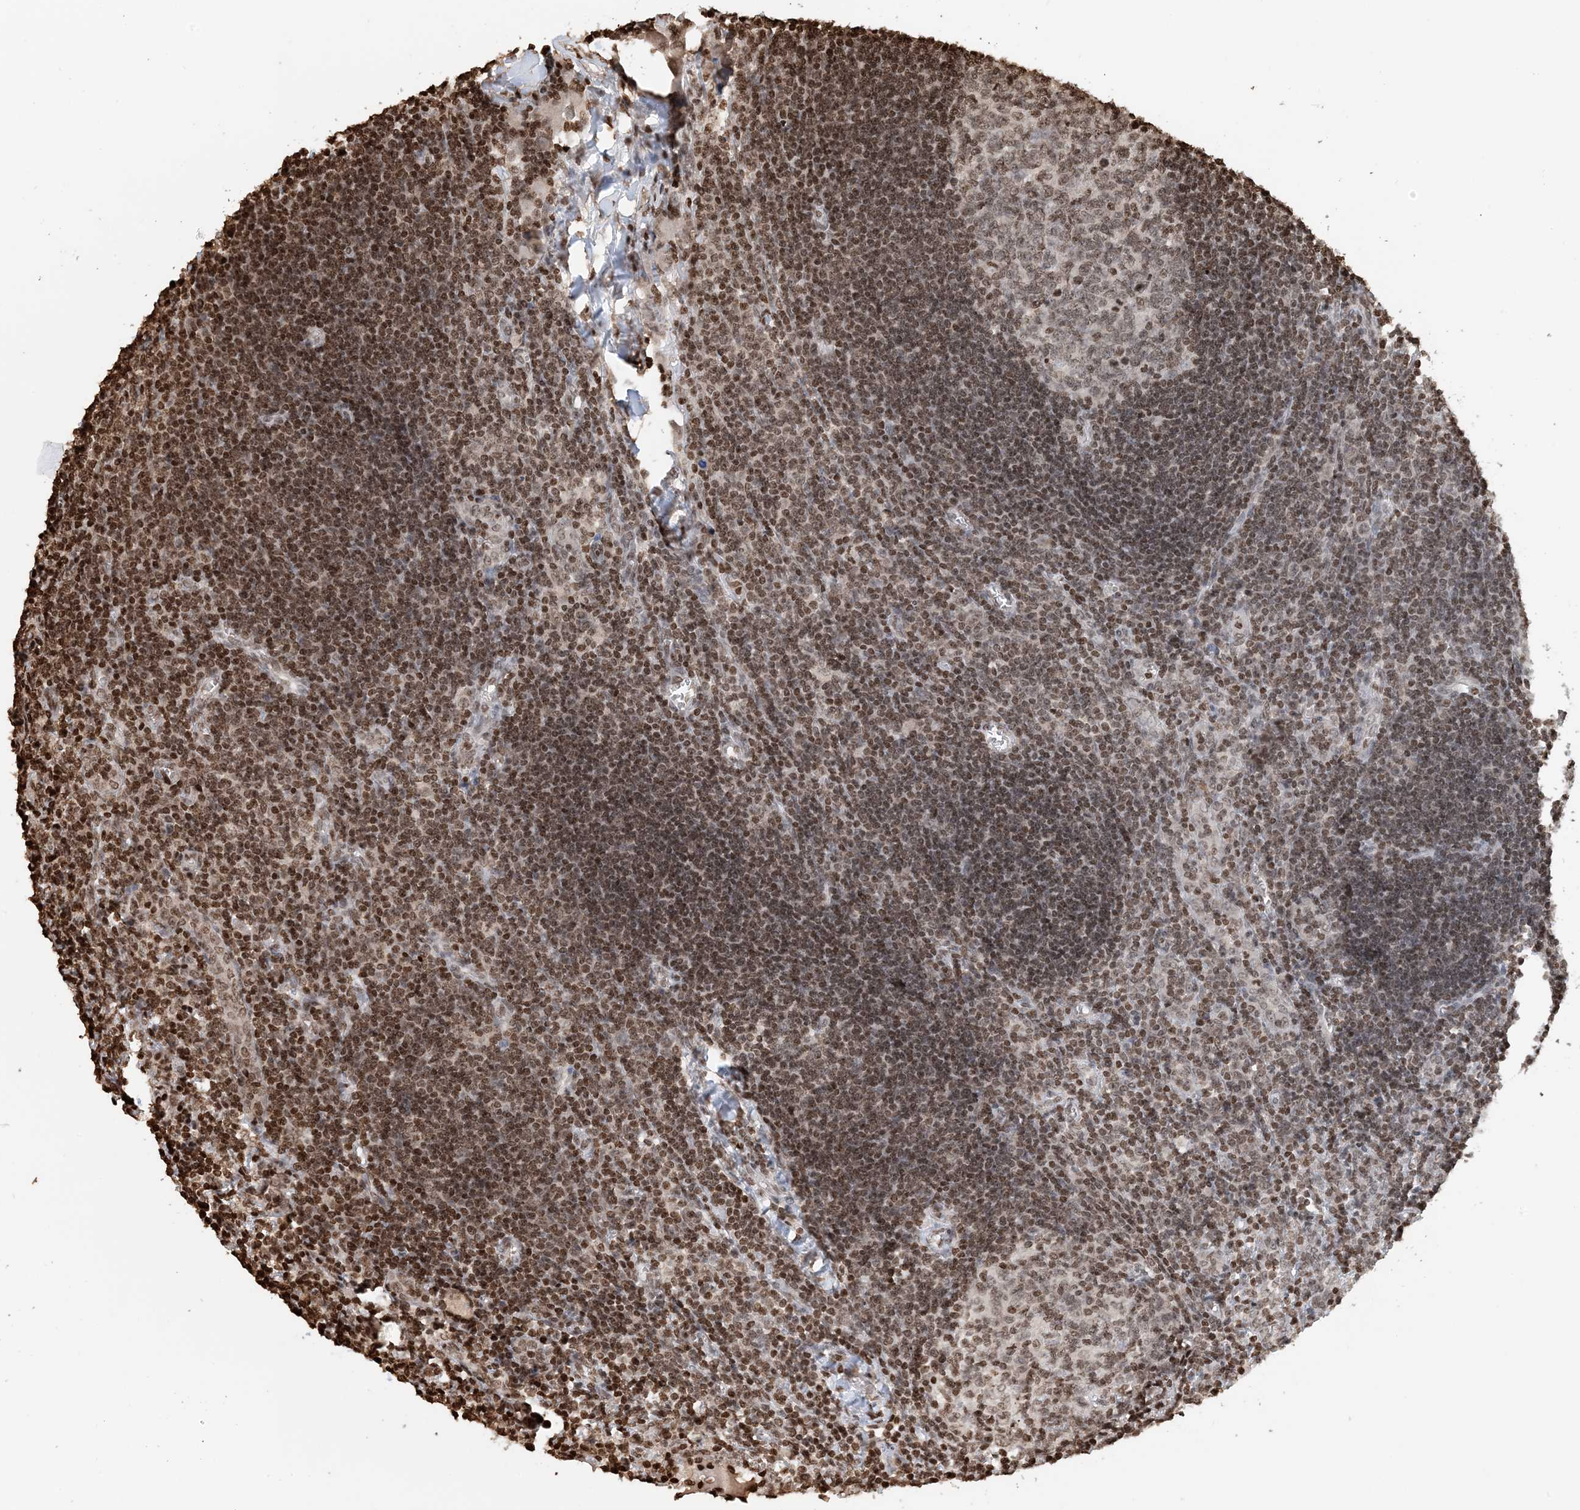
{"staining": {"intensity": "strong", "quantity": "25%-75%", "location": "nuclear"}, "tissue": "lymph node", "cell_type": "Germinal center cells", "image_type": "normal", "snomed": [{"axis": "morphology", "description": "Normal tissue, NOS"}, {"axis": "morphology", "description": "Malignant melanoma, Metastatic site"}, {"axis": "topography", "description": "Lymph node"}], "caption": "Strong nuclear positivity for a protein is appreciated in approximately 25%-75% of germinal center cells of normal lymph node using immunohistochemistry.", "gene": "H3", "patient": {"sex": "male", "age": 41}}